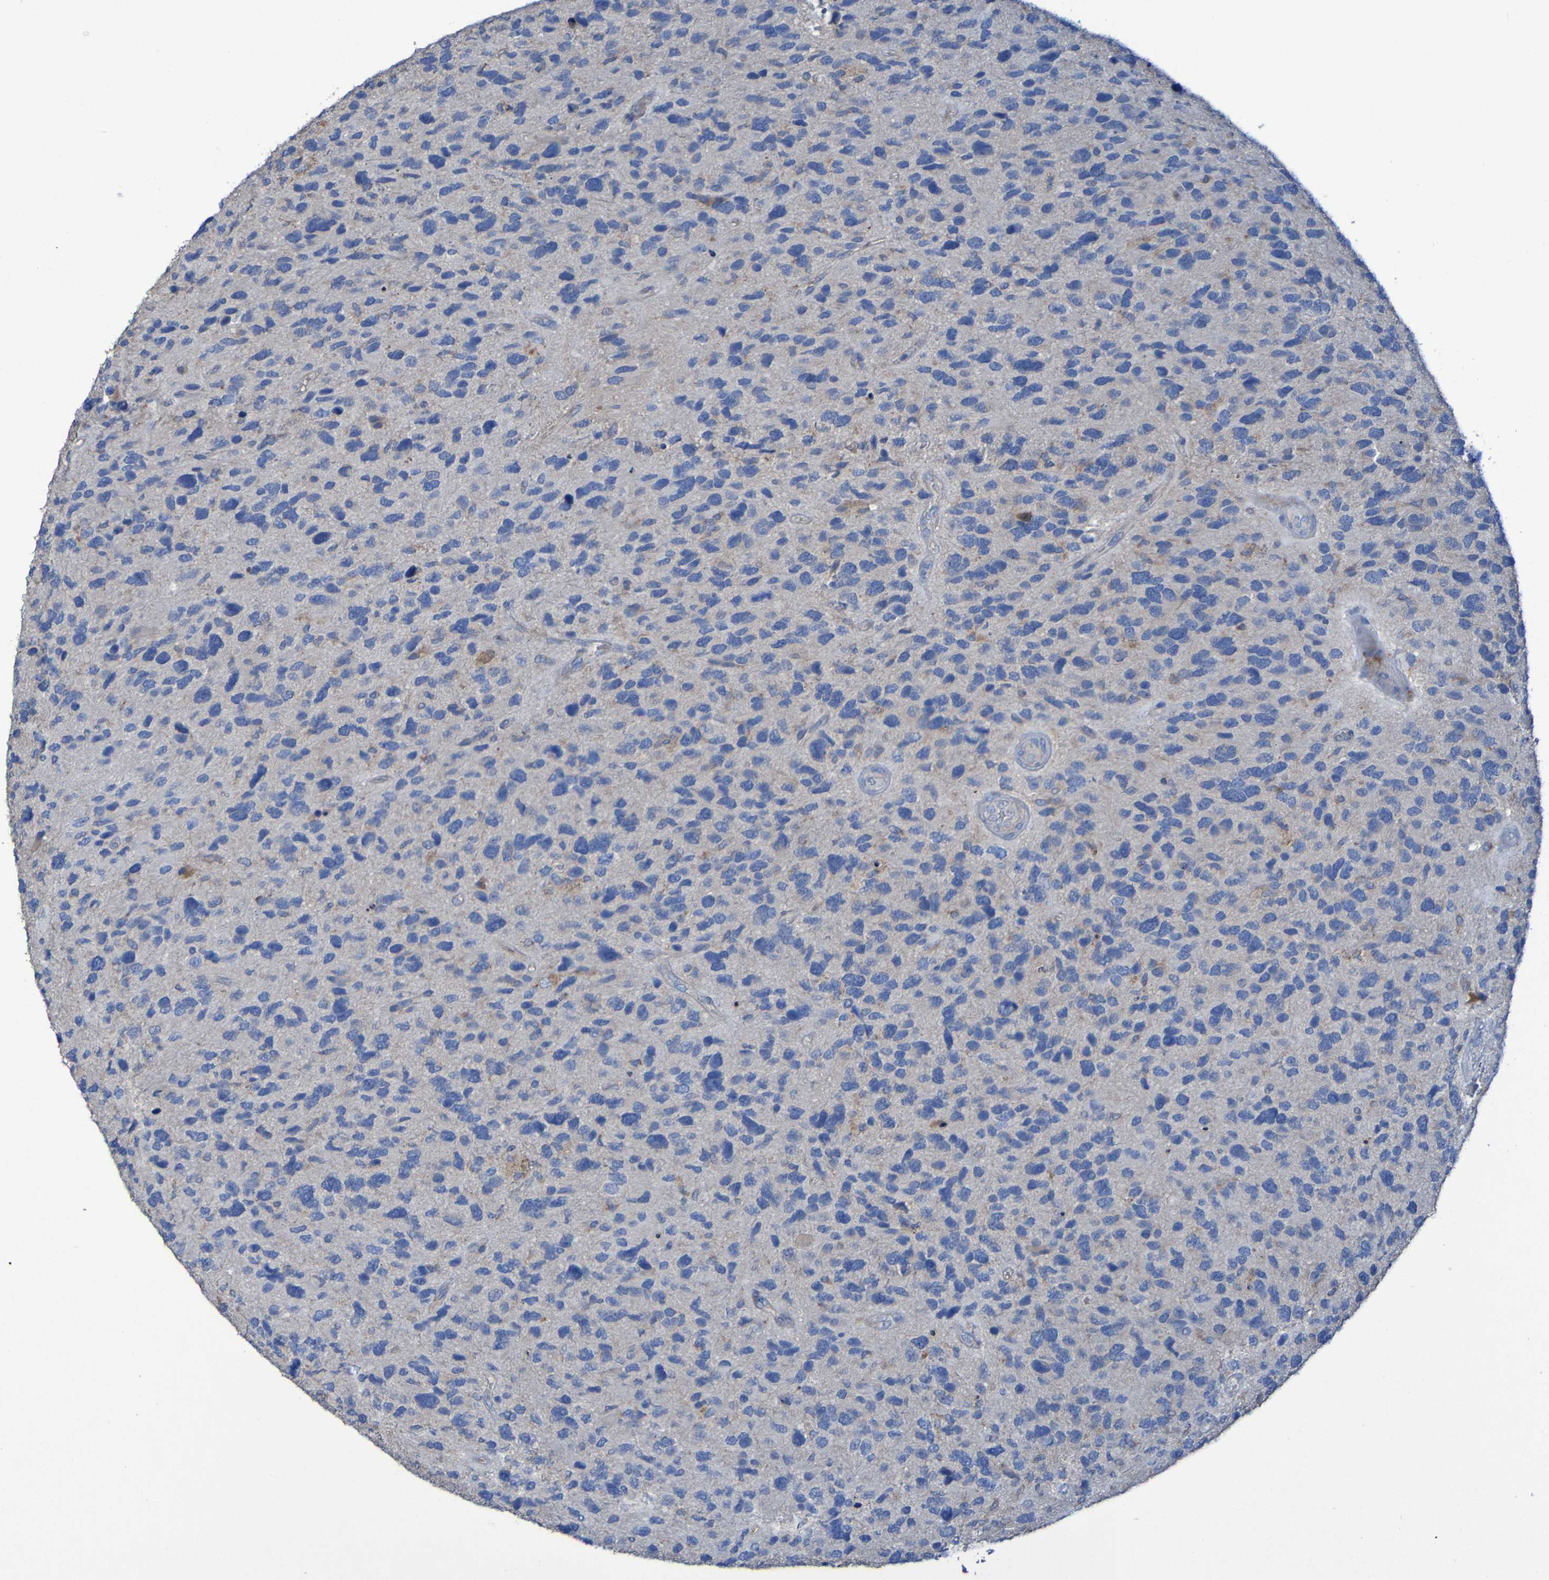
{"staining": {"intensity": "negative", "quantity": "none", "location": "none"}, "tissue": "glioma", "cell_type": "Tumor cells", "image_type": "cancer", "snomed": [{"axis": "morphology", "description": "Glioma, malignant, High grade"}, {"axis": "topography", "description": "Brain"}], "caption": "Protein analysis of glioma demonstrates no significant expression in tumor cells.", "gene": "ARHGEF16", "patient": {"sex": "female", "age": 58}}